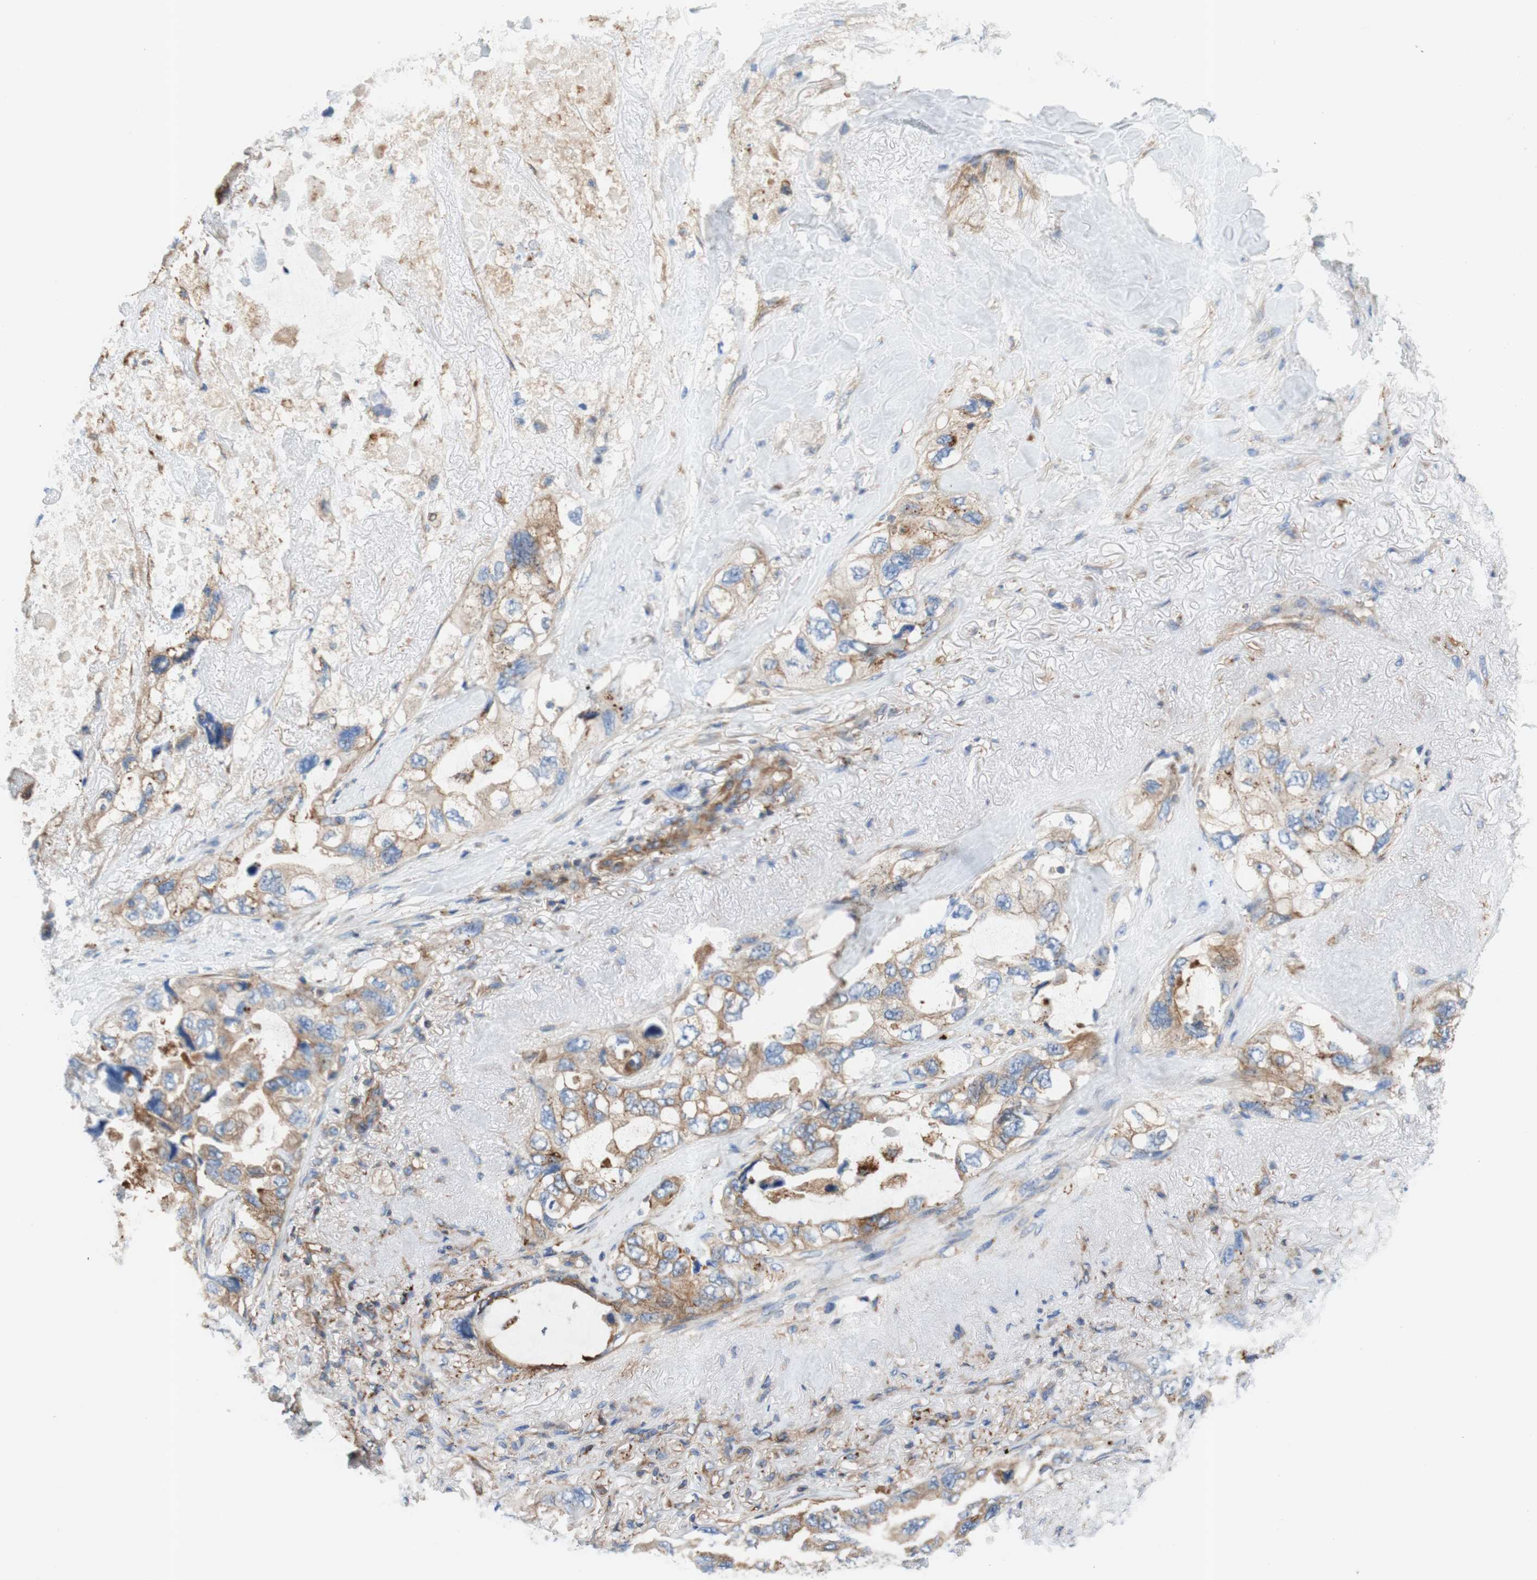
{"staining": {"intensity": "moderate", "quantity": "25%-75%", "location": "cytoplasmic/membranous"}, "tissue": "lung cancer", "cell_type": "Tumor cells", "image_type": "cancer", "snomed": [{"axis": "morphology", "description": "Squamous cell carcinoma, NOS"}, {"axis": "topography", "description": "Lung"}], "caption": "Squamous cell carcinoma (lung) was stained to show a protein in brown. There is medium levels of moderate cytoplasmic/membranous staining in approximately 25%-75% of tumor cells.", "gene": "STOM", "patient": {"sex": "female", "age": 73}}